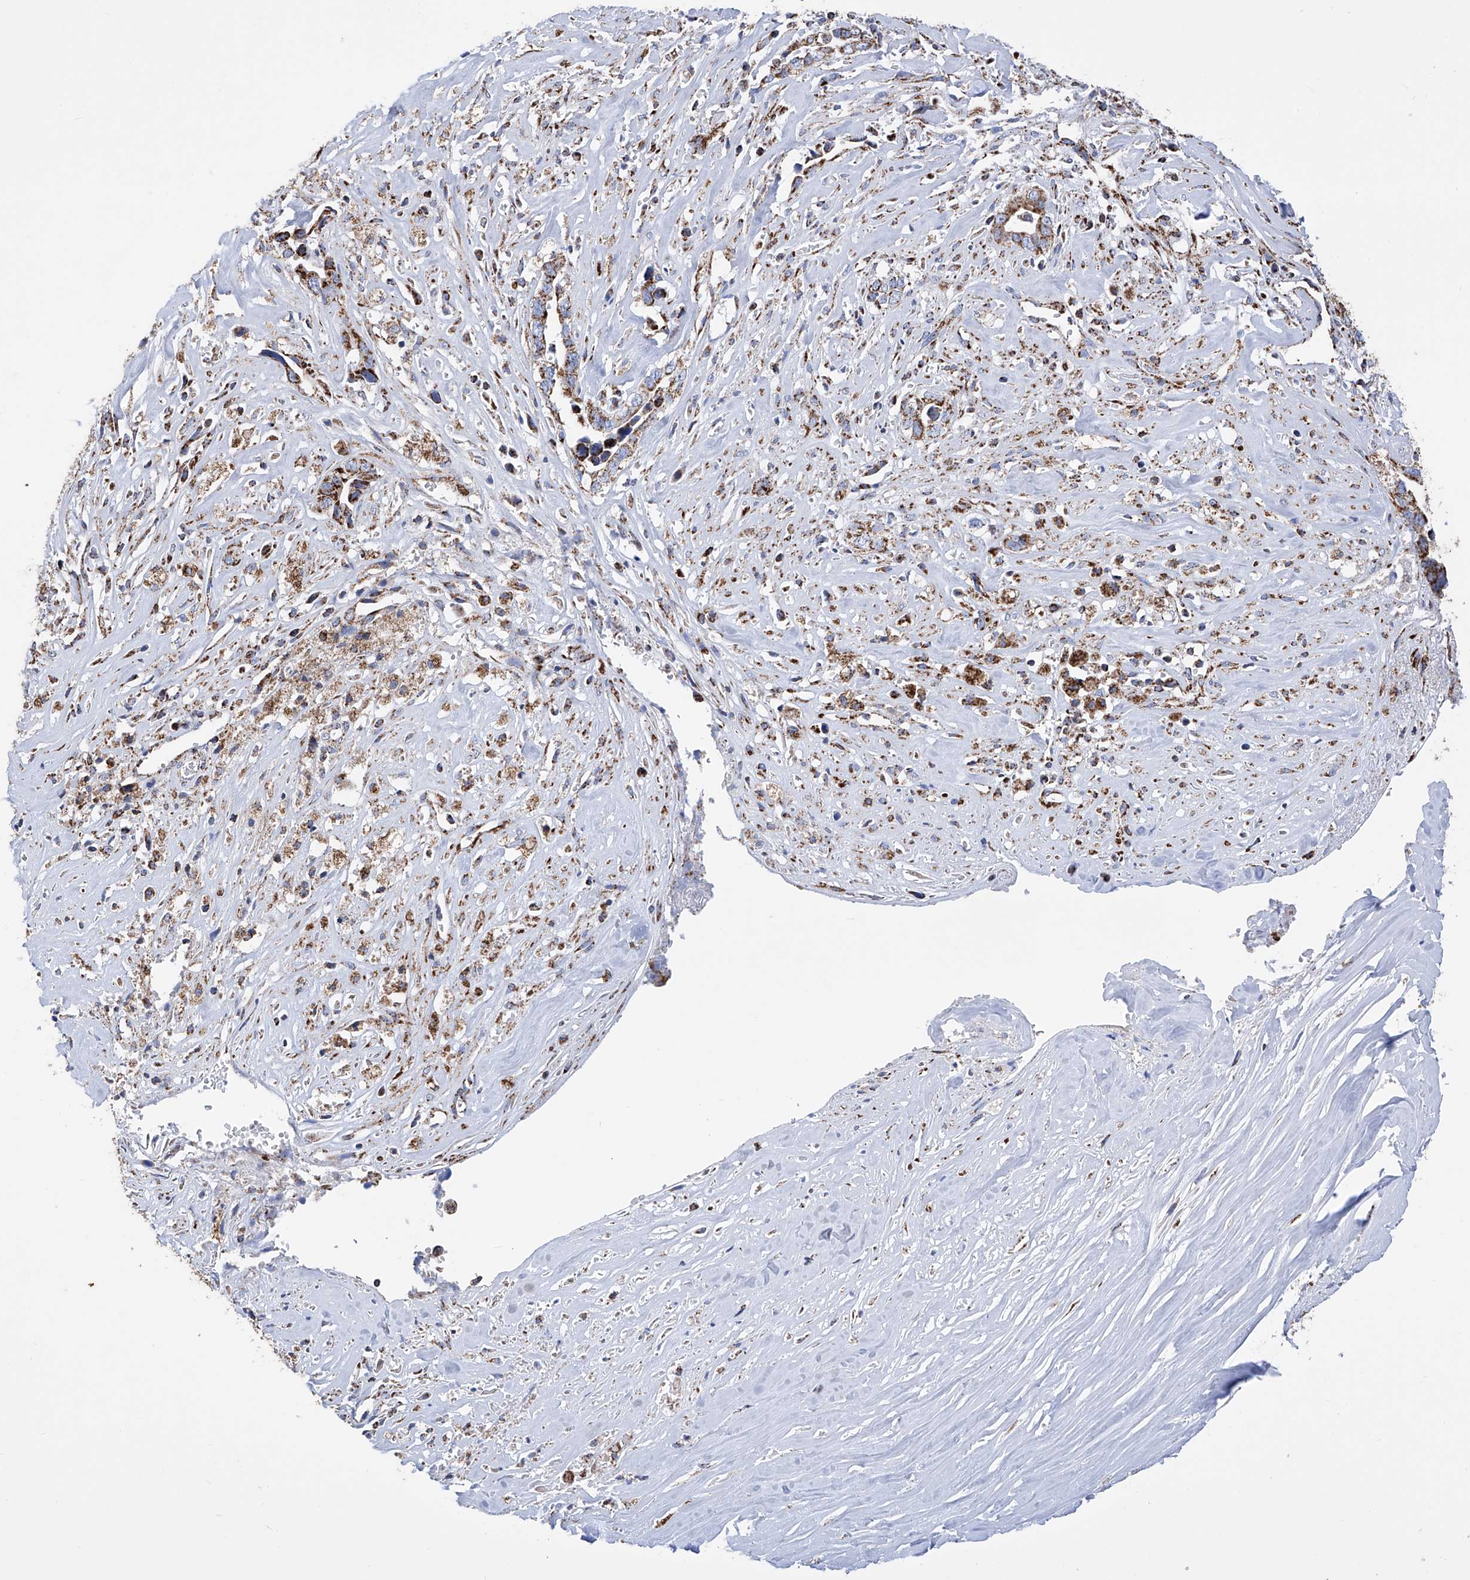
{"staining": {"intensity": "strong", "quantity": ">75%", "location": "cytoplasmic/membranous"}, "tissue": "liver cancer", "cell_type": "Tumor cells", "image_type": "cancer", "snomed": [{"axis": "morphology", "description": "Cholangiocarcinoma"}, {"axis": "topography", "description": "Liver"}], "caption": "Immunohistochemistry (IHC) image of neoplastic tissue: human liver cancer (cholangiocarcinoma) stained using immunohistochemistry reveals high levels of strong protein expression localized specifically in the cytoplasmic/membranous of tumor cells, appearing as a cytoplasmic/membranous brown color.", "gene": "ATP5PF", "patient": {"sex": "female", "age": 79}}